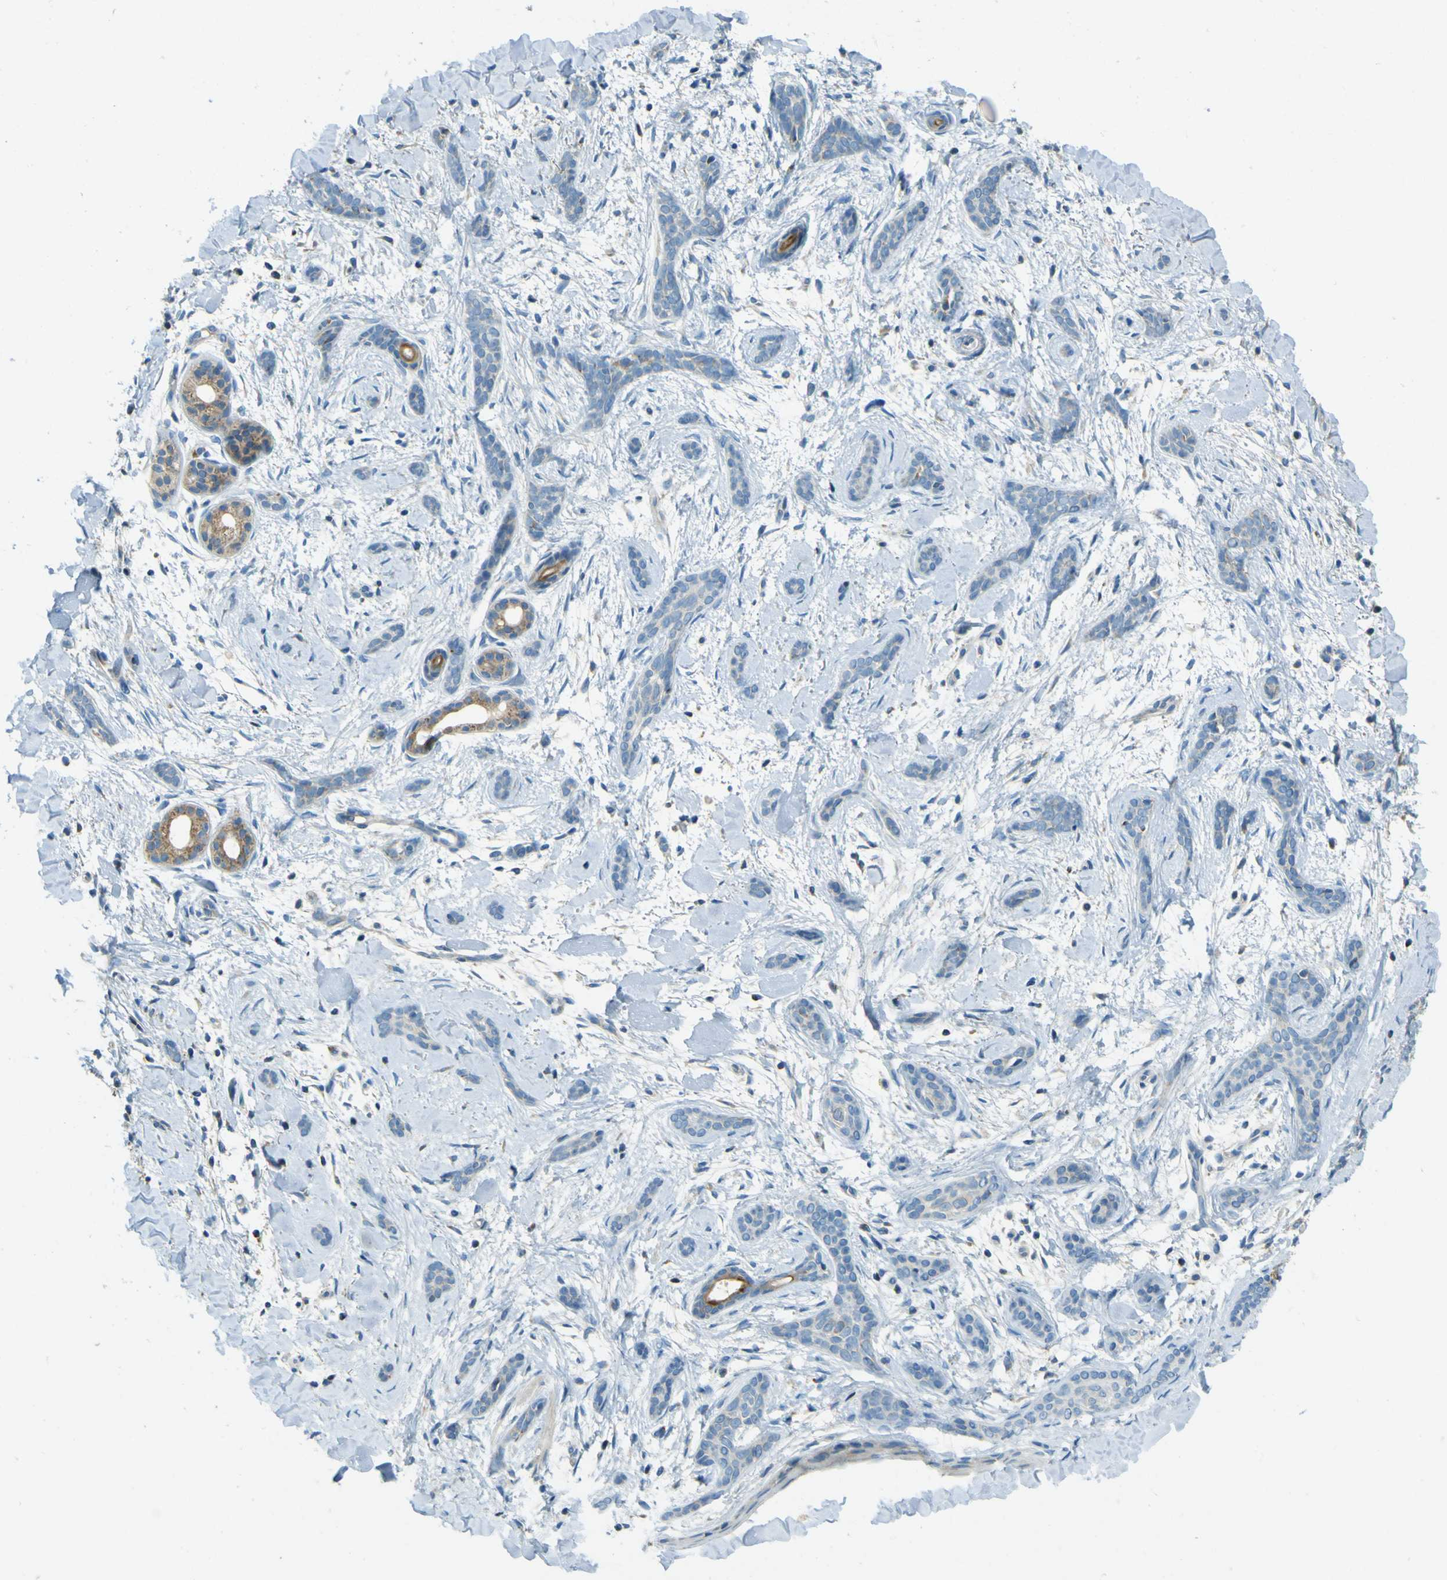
{"staining": {"intensity": "negative", "quantity": "none", "location": "none"}, "tissue": "skin cancer", "cell_type": "Tumor cells", "image_type": "cancer", "snomed": [{"axis": "morphology", "description": "Basal cell carcinoma"}, {"axis": "morphology", "description": "Adnexal tumor, benign"}, {"axis": "topography", "description": "Skin"}], "caption": "IHC histopathology image of skin basal cell carcinoma stained for a protein (brown), which shows no expression in tumor cells.", "gene": "FKTN", "patient": {"sex": "female", "age": 42}}